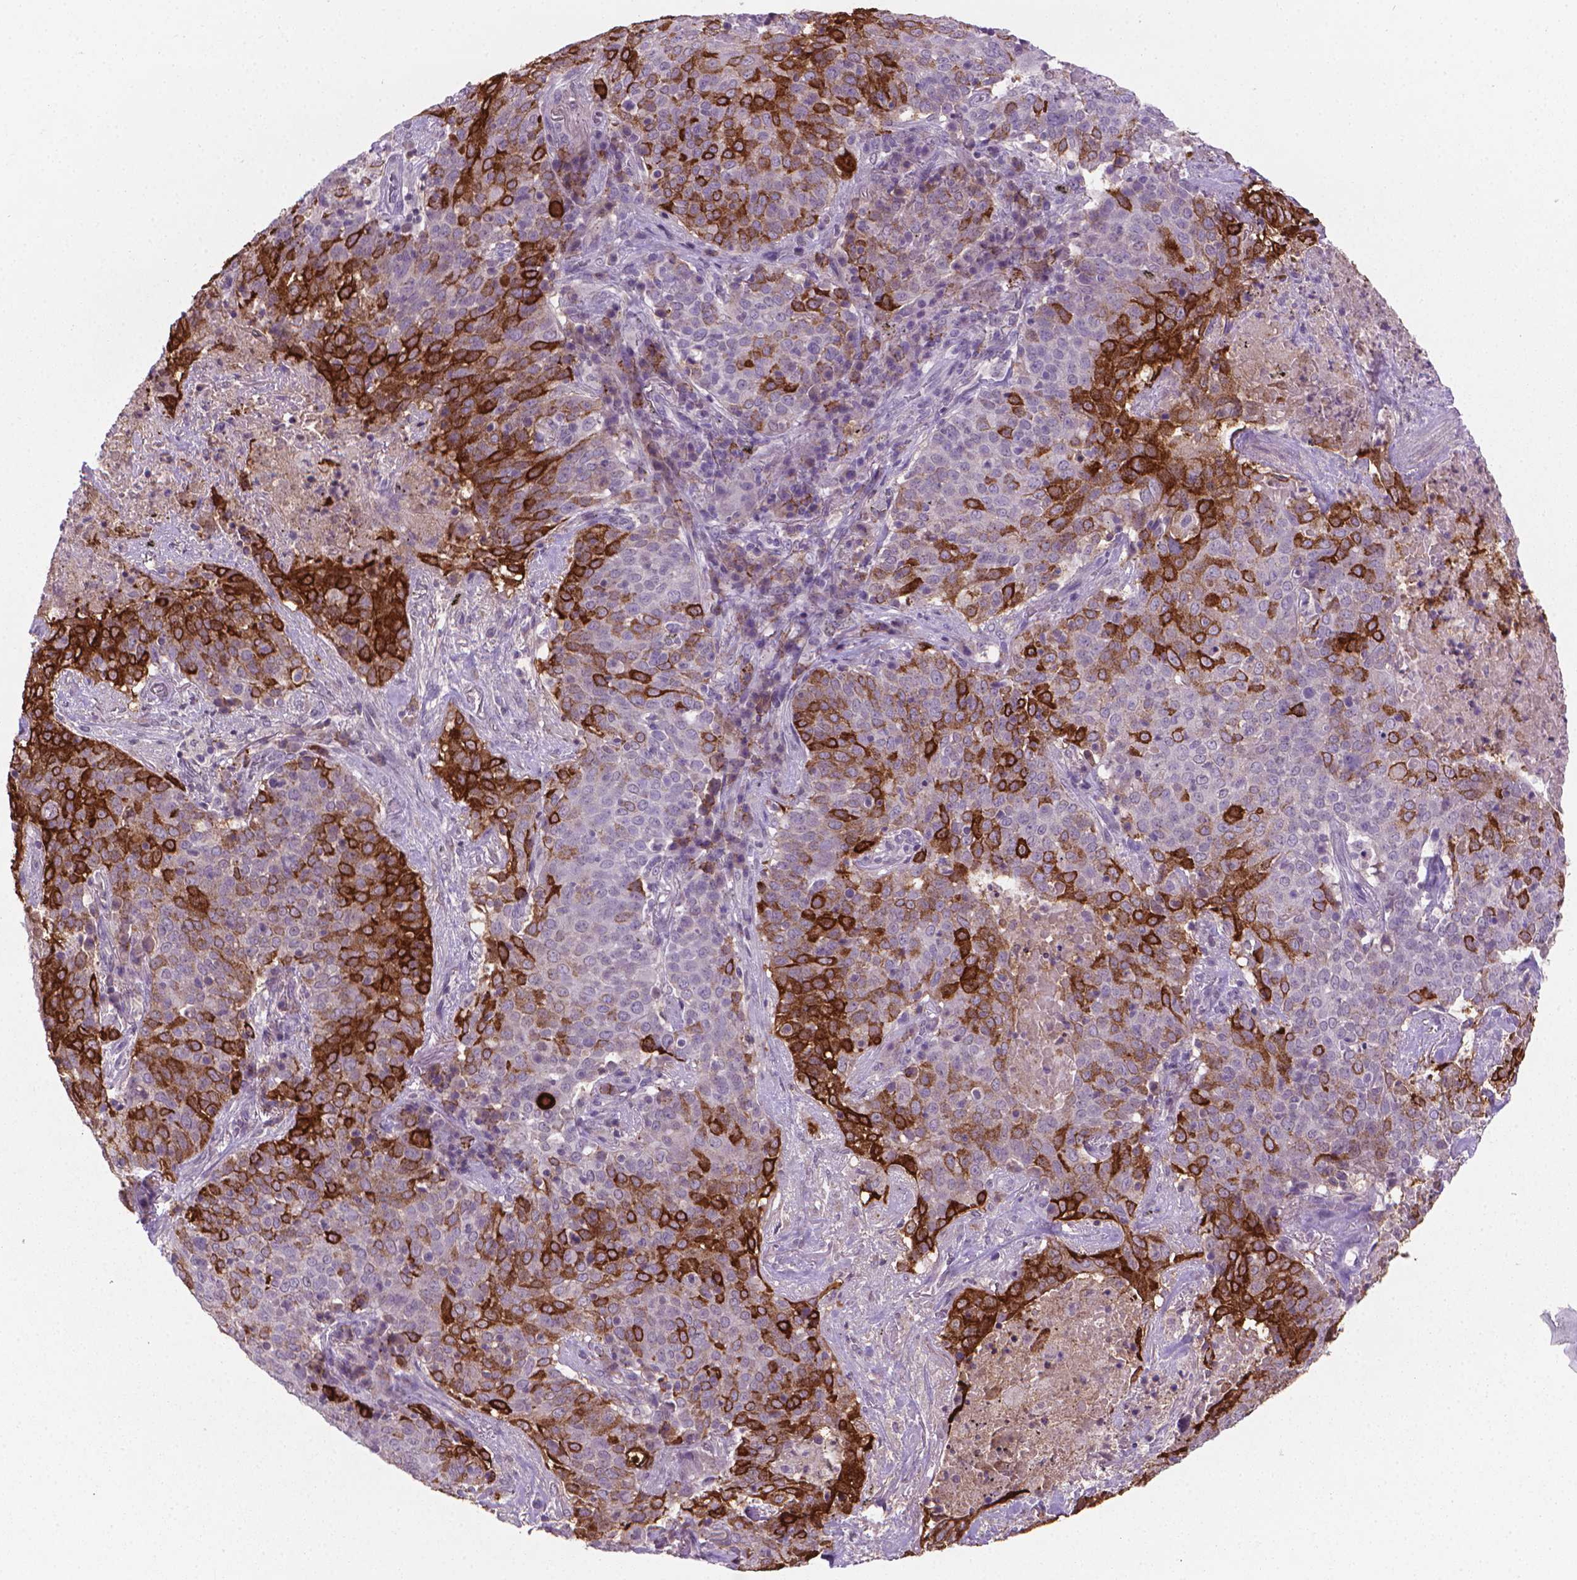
{"staining": {"intensity": "strong", "quantity": "25%-75%", "location": "cytoplasmic/membranous"}, "tissue": "lung cancer", "cell_type": "Tumor cells", "image_type": "cancer", "snomed": [{"axis": "morphology", "description": "Squamous cell carcinoma, NOS"}, {"axis": "topography", "description": "Lung"}], "caption": "This image displays immunohistochemistry (IHC) staining of lung cancer, with high strong cytoplasmic/membranous expression in approximately 25%-75% of tumor cells.", "gene": "MUC1", "patient": {"sex": "male", "age": 82}}